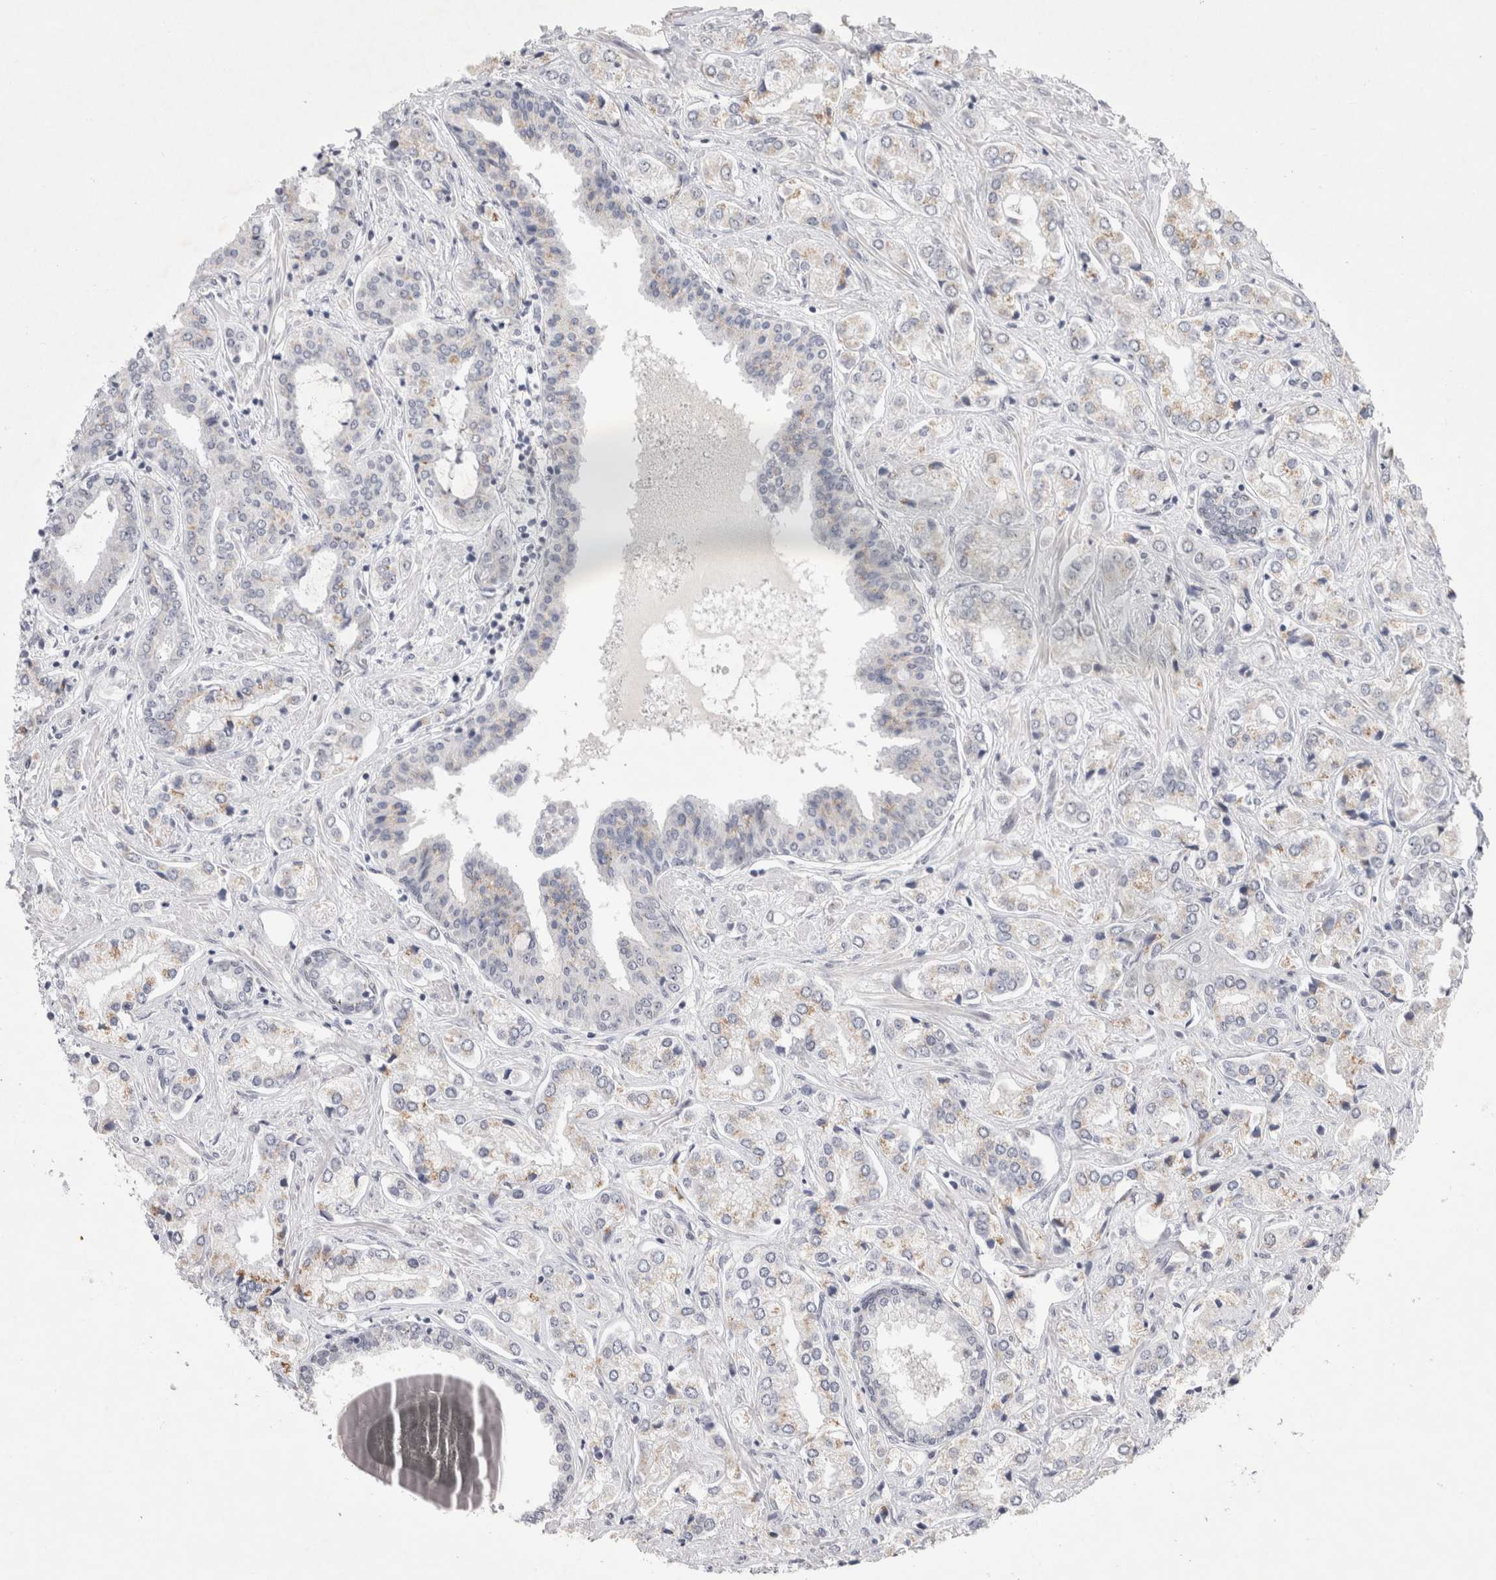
{"staining": {"intensity": "weak", "quantity": "25%-75%", "location": "cytoplasmic/membranous"}, "tissue": "prostate cancer", "cell_type": "Tumor cells", "image_type": "cancer", "snomed": [{"axis": "morphology", "description": "Adenocarcinoma, High grade"}, {"axis": "topography", "description": "Prostate"}], "caption": "This is a histology image of IHC staining of prostate cancer, which shows weak positivity in the cytoplasmic/membranous of tumor cells.", "gene": "RECQL4", "patient": {"sex": "male", "age": 66}}